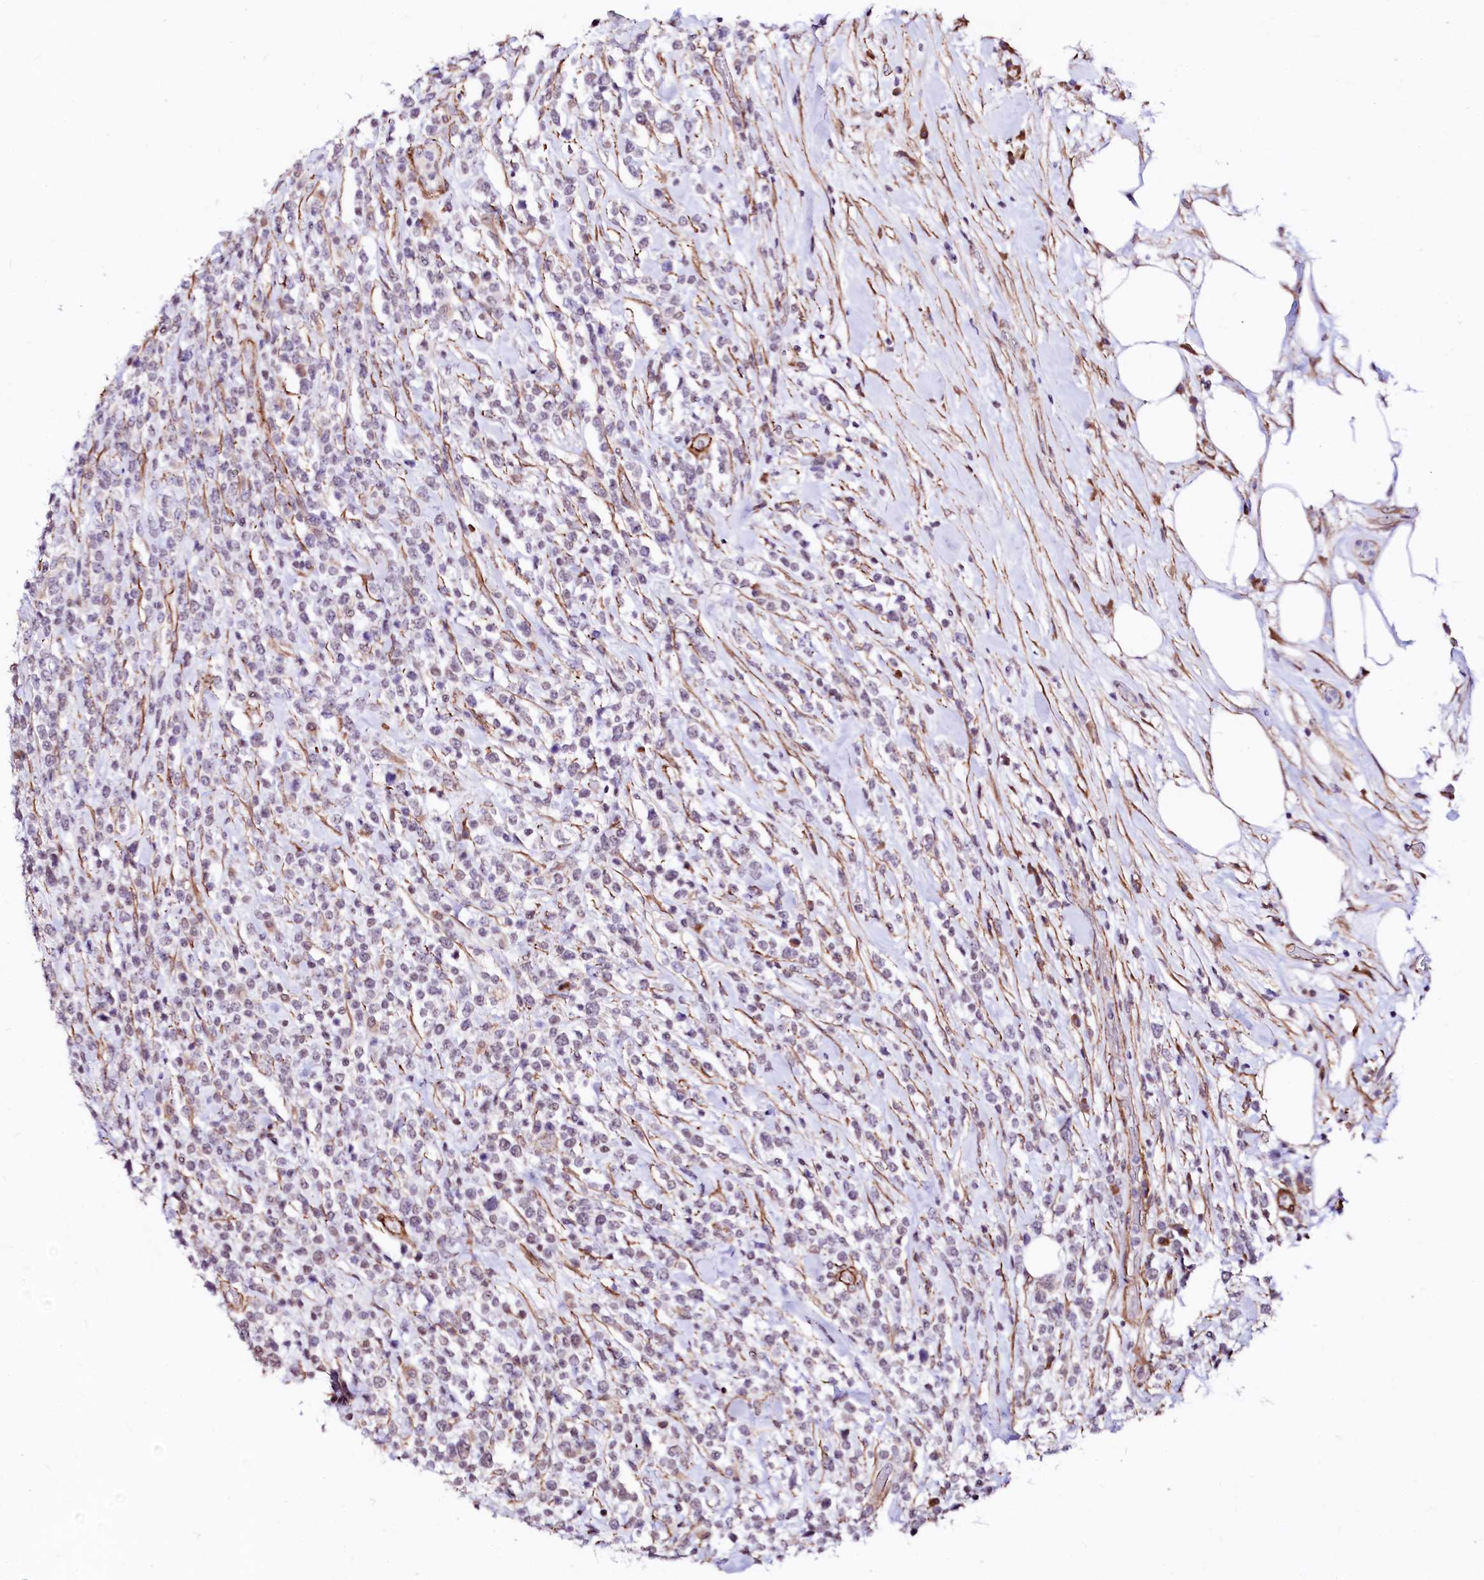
{"staining": {"intensity": "negative", "quantity": "none", "location": "none"}, "tissue": "lymphoma", "cell_type": "Tumor cells", "image_type": "cancer", "snomed": [{"axis": "morphology", "description": "Malignant lymphoma, non-Hodgkin's type, High grade"}, {"axis": "topography", "description": "Colon"}], "caption": "High magnification brightfield microscopy of lymphoma stained with DAB (brown) and counterstained with hematoxylin (blue): tumor cells show no significant staining.", "gene": "GPR176", "patient": {"sex": "female", "age": 53}}